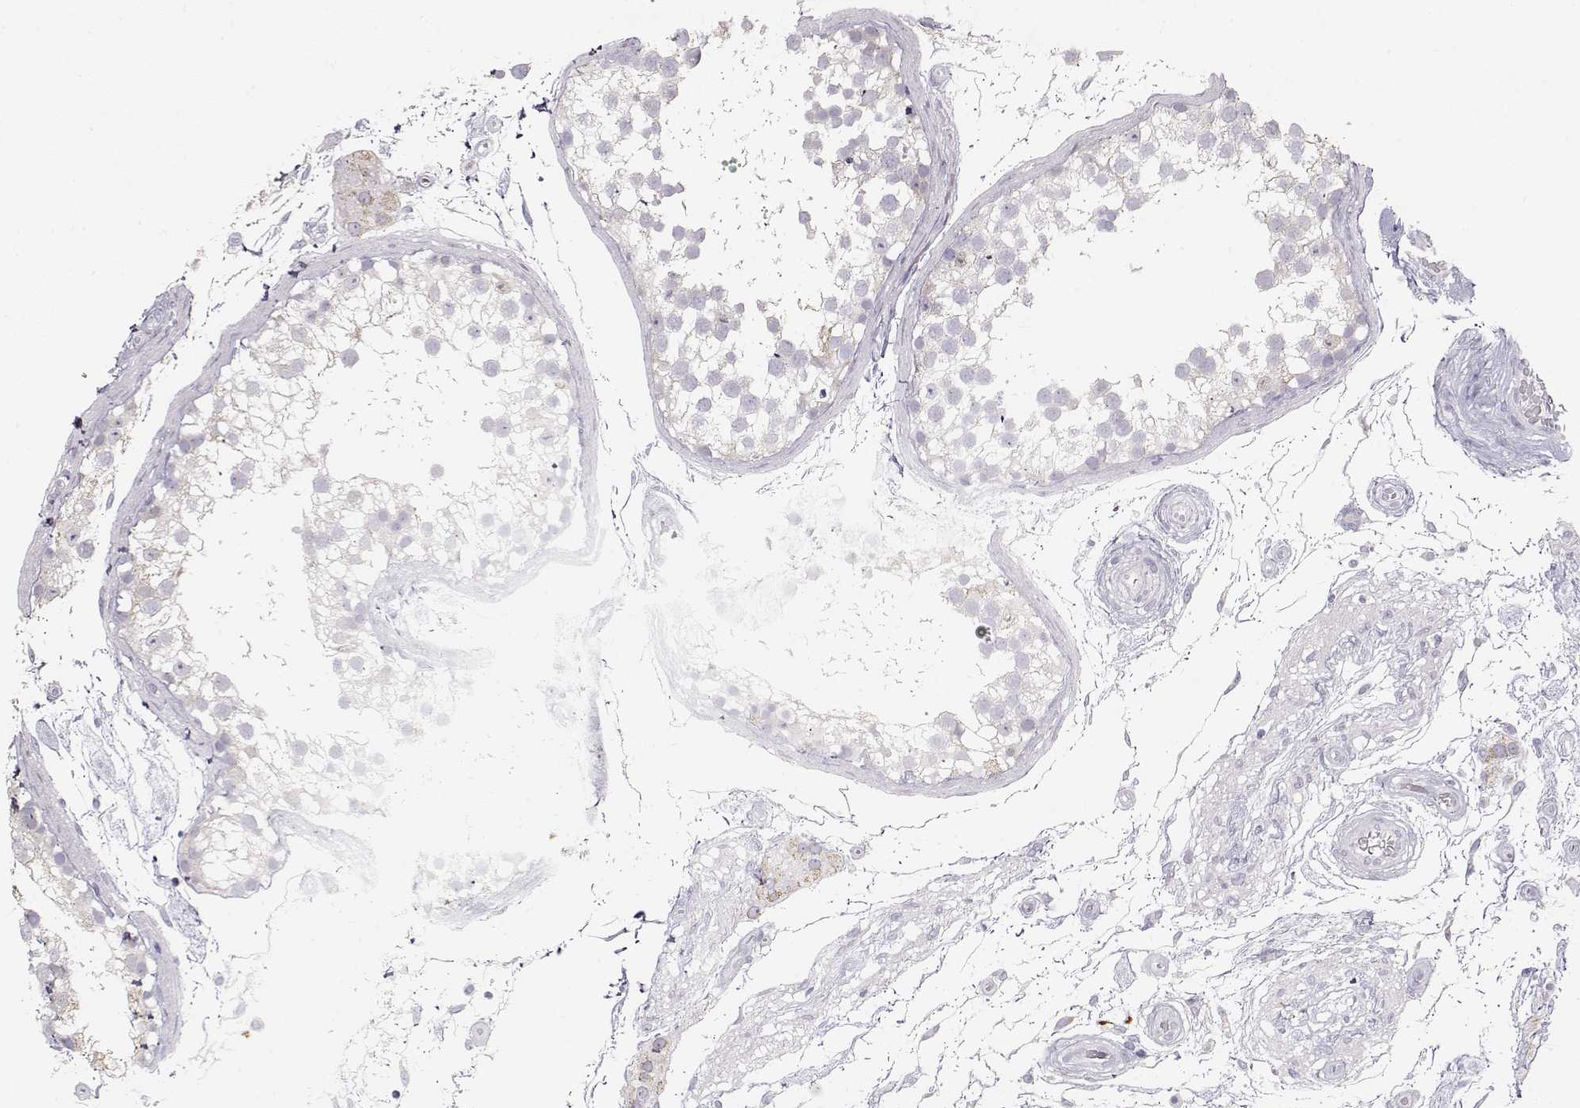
{"staining": {"intensity": "negative", "quantity": "none", "location": "none"}, "tissue": "testis", "cell_type": "Cells in seminiferous ducts", "image_type": "normal", "snomed": [{"axis": "morphology", "description": "Normal tissue, NOS"}, {"axis": "morphology", "description": "Seminoma, NOS"}, {"axis": "topography", "description": "Testis"}], "caption": "High power microscopy micrograph of an immunohistochemistry image of unremarkable testis, revealing no significant positivity in cells in seminiferous ducts.", "gene": "S100B", "patient": {"sex": "male", "age": 65}}